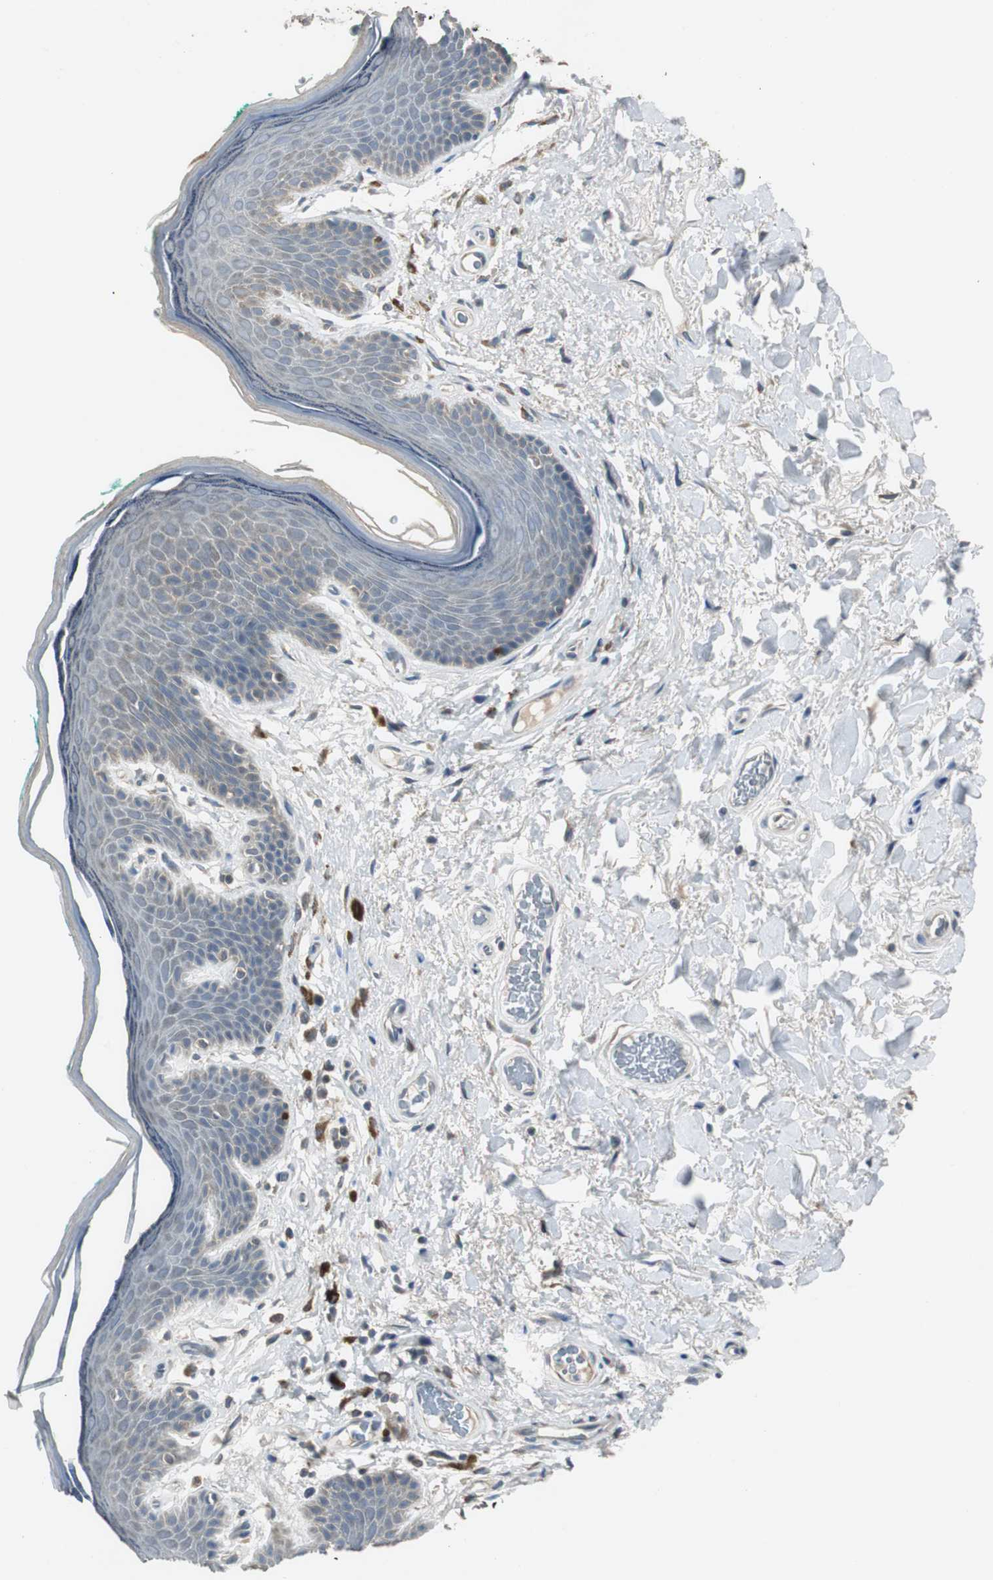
{"staining": {"intensity": "weak", "quantity": "<25%", "location": "cytoplasmic/membranous"}, "tissue": "skin", "cell_type": "Epidermal cells", "image_type": "normal", "snomed": [{"axis": "morphology", "description": "Normal tissue, NOS"}, {"axis": "topography", "description": "Anal"}], "caption": "Immunohistochemistry histopathology image of benign skin stained for a protein (brown), which exhibits no staining in epidermal cells.", "gene": "MYT1", "patient": {"sex": "male", "age": 74}}